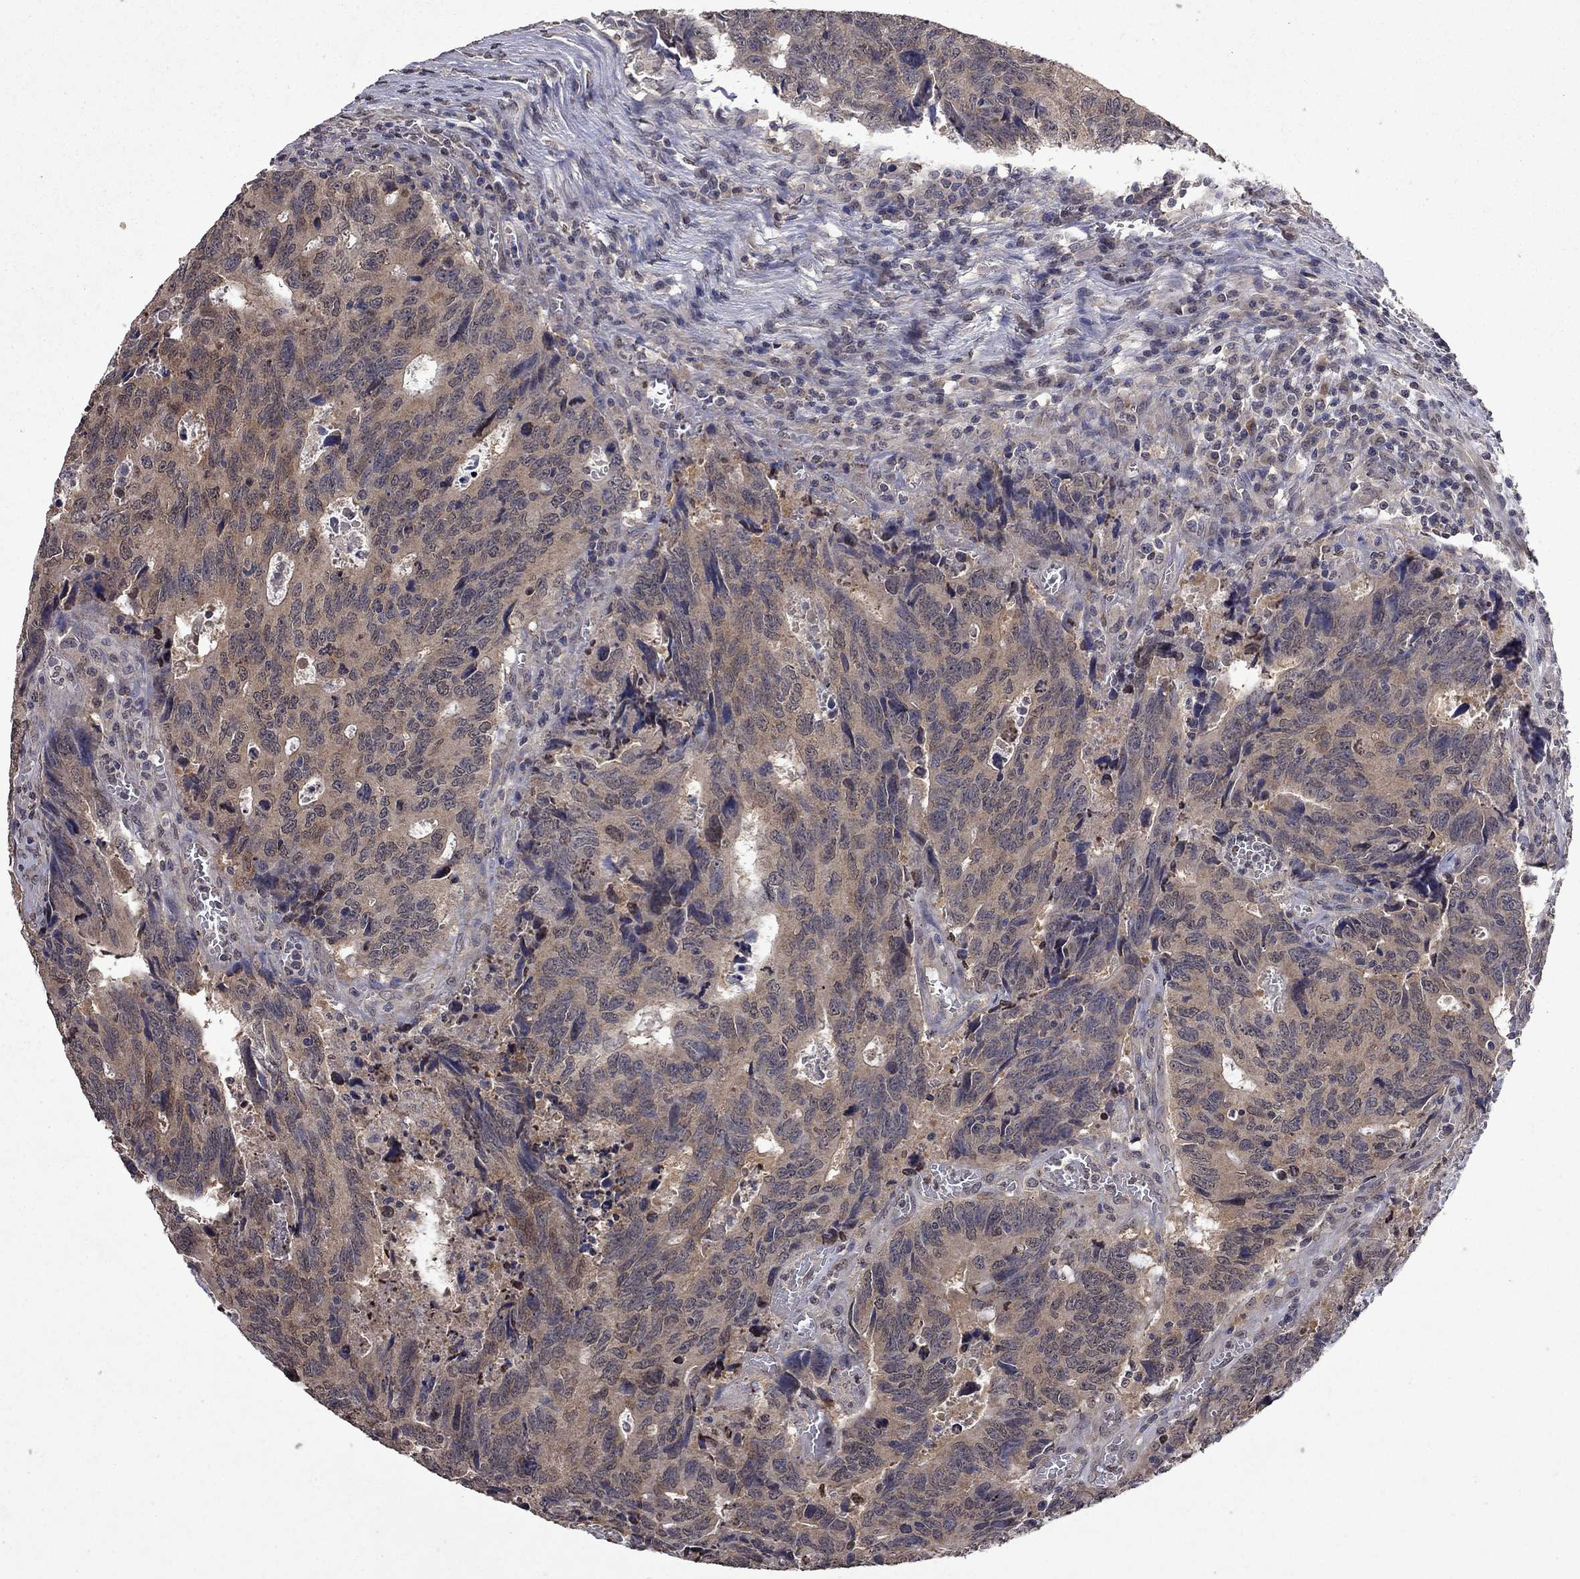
{"staining": {"intensity": "weak", "quantity": ">75%", "location": "cytoplasmic/membranous,nuclear"}, "tissue": "colorectal cancer", "cell_type": "Tumor cells", "image_type": "cancer", "snomed": [{"axis": "morphology", "description": "Adenocarcinoma, NOS"}, {"axis": "topography", "description": "Colon"}], "caption": "Tumor cells reveal low levels of weak cytoplasmic/membranous and nuclear staining in about >75% of cells in colorectal adenocarcinoma. The protein of interest is shown in brown color, while the nuclei are stained blue.", "gene": "TTC38", "patient": {"sex": "female", "age": 77}}